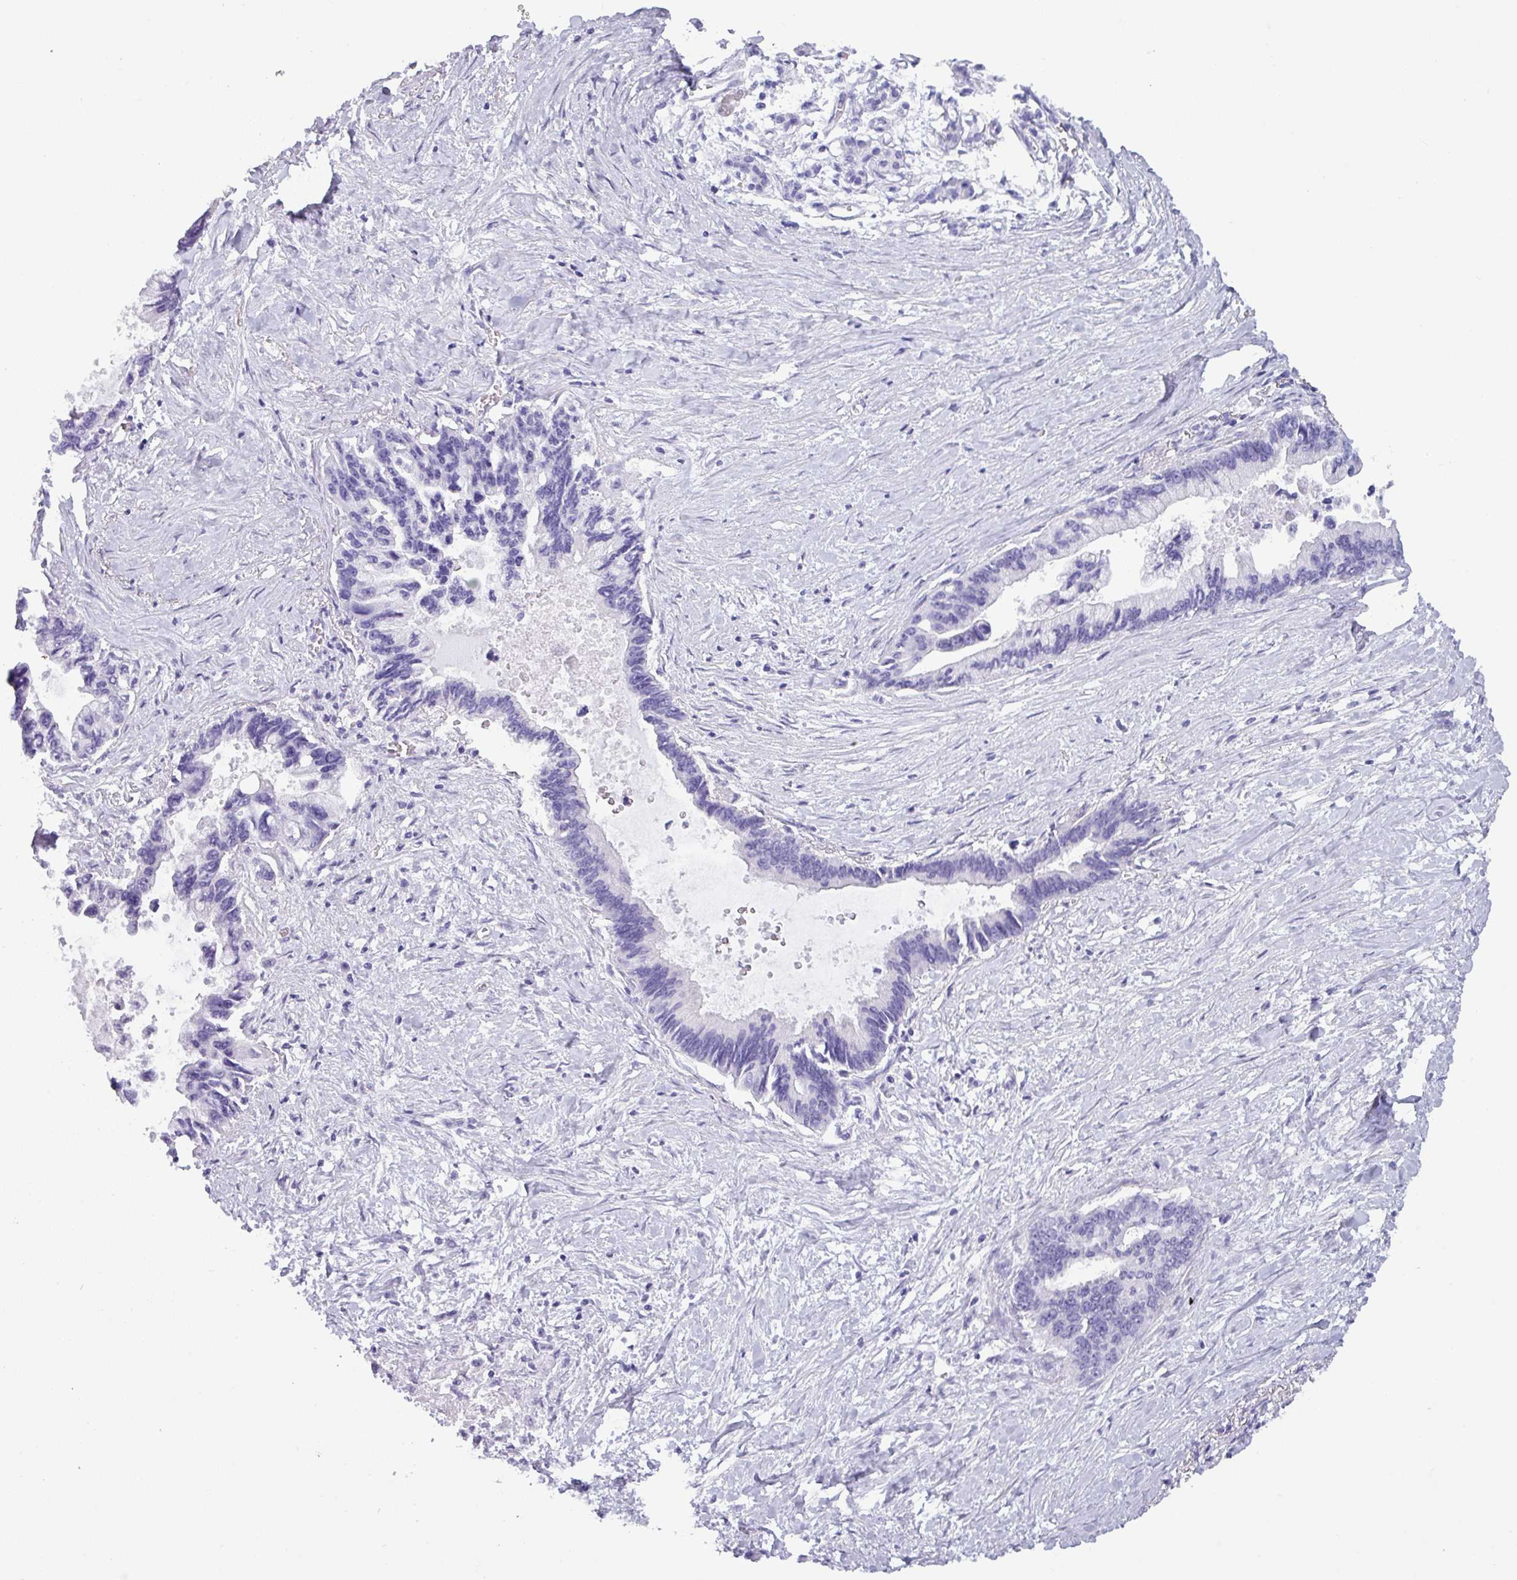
{"staining": {"intensity": "negative", "quantity": "none", "location": "none"}, "tissue": "pancreatic cancer", "cell_type": "Tumor cells", "image_type": "cancer", "snomed": [{"axis": "morphology", "description": "Adenocarcinoma, NOS"}, {"axis": "topography", "description": "Pancreas"}], "caption": "Micrograph shows no significant protein staining in tumor cells of pancreatic adenocarcinoma. Nuclei are stained in blue.", "gene": "CRYBB2", "patient": {"sex": "female", "age": 83}}